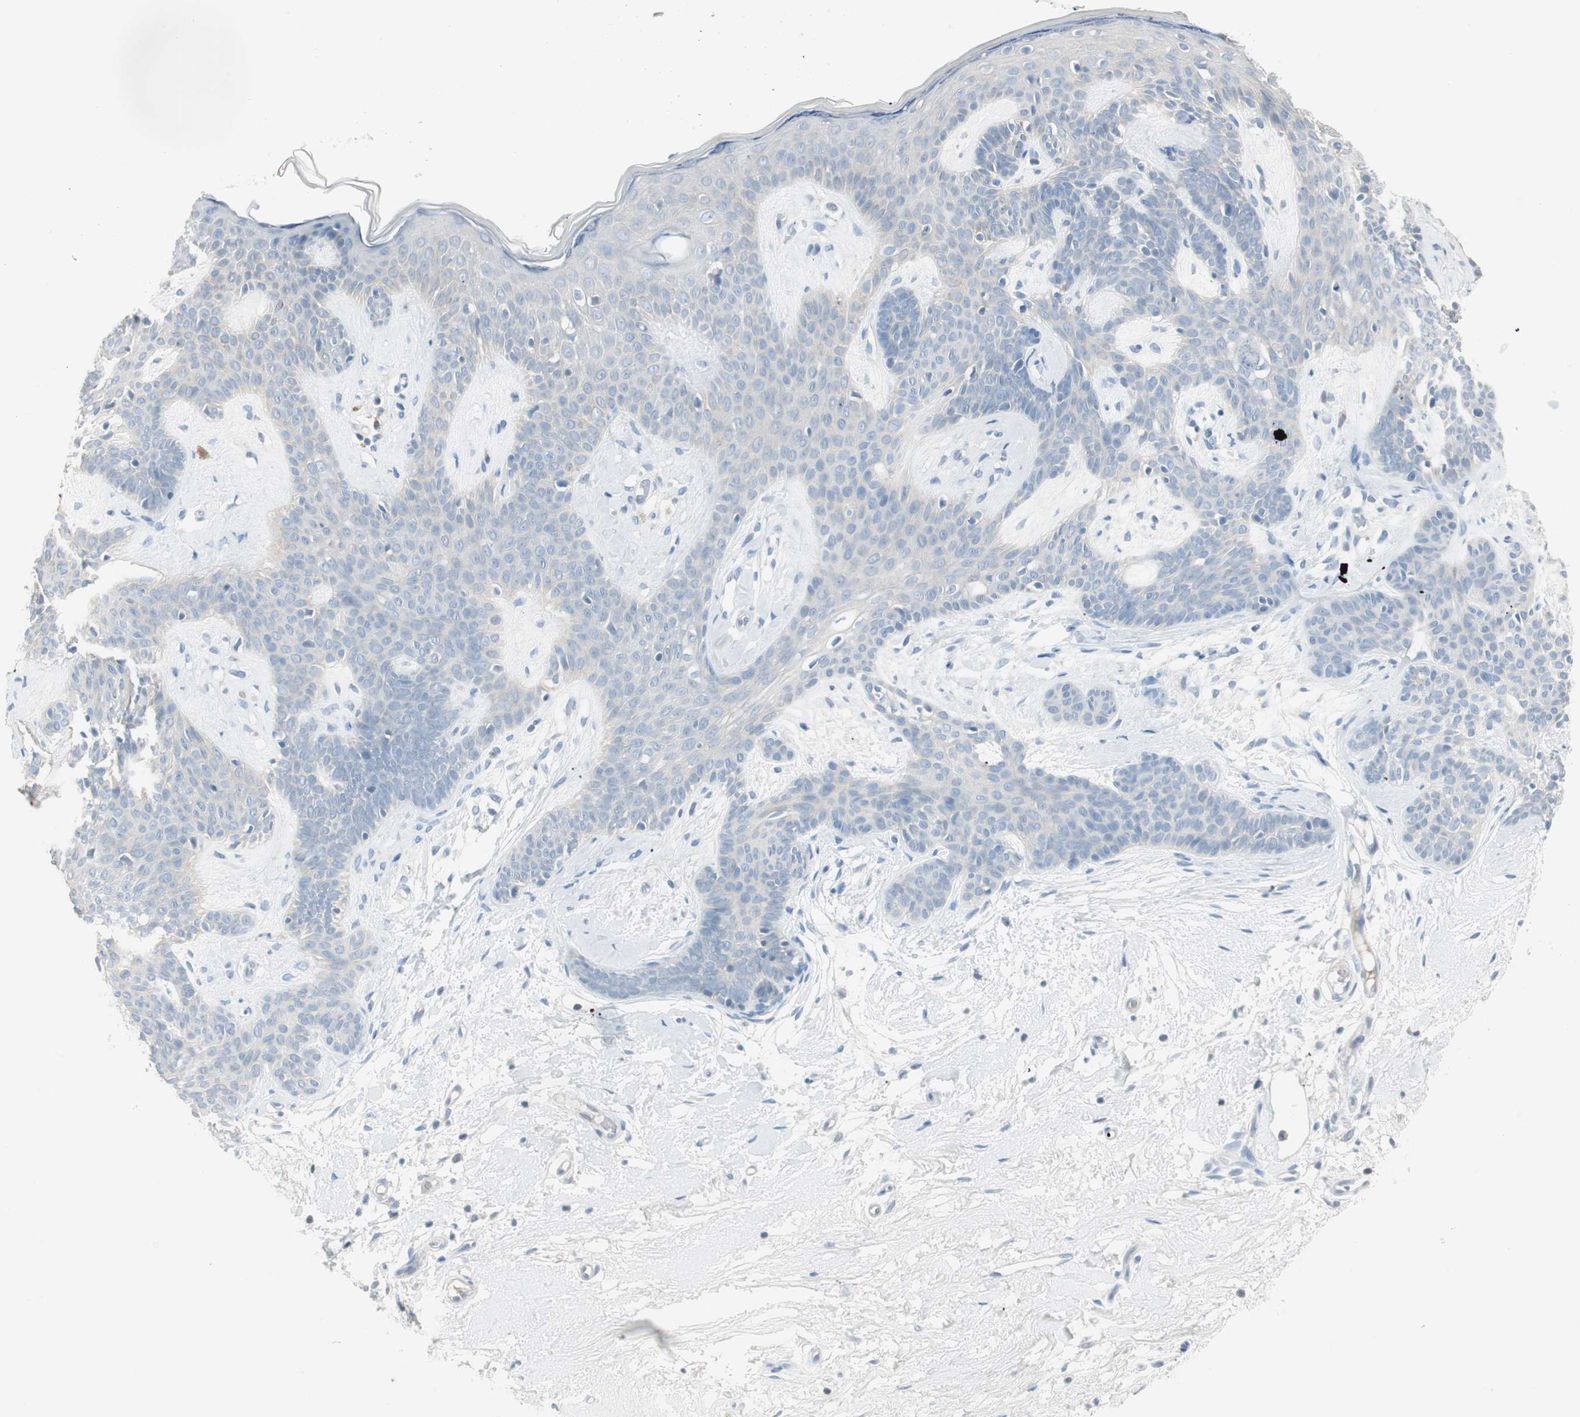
{"staining": {"intensity": "negative", "quantity": "none", "location": "none"}, "tissue": "skin cancer", "cell_type": "Tumor cells", "image_type": "cancer", "snomed": [{"axis": "morphology", "description": "Developmental malformation"}, {"axis": "morphology", "description": "Basal cell carcinoma"}, {"axis": "topography", "description": "Skin"}], "caption": "High magnification brightfield microscopy of skin cancer (basal cell carcinoma) stained with DAB (3,3'-diaminobenzidine) (brown) and counterstained with hematoxylin (blue): tumor cells show no significant expression.", "gene": "ITLN2", "patient": {"sex": "female", "age": 62}}